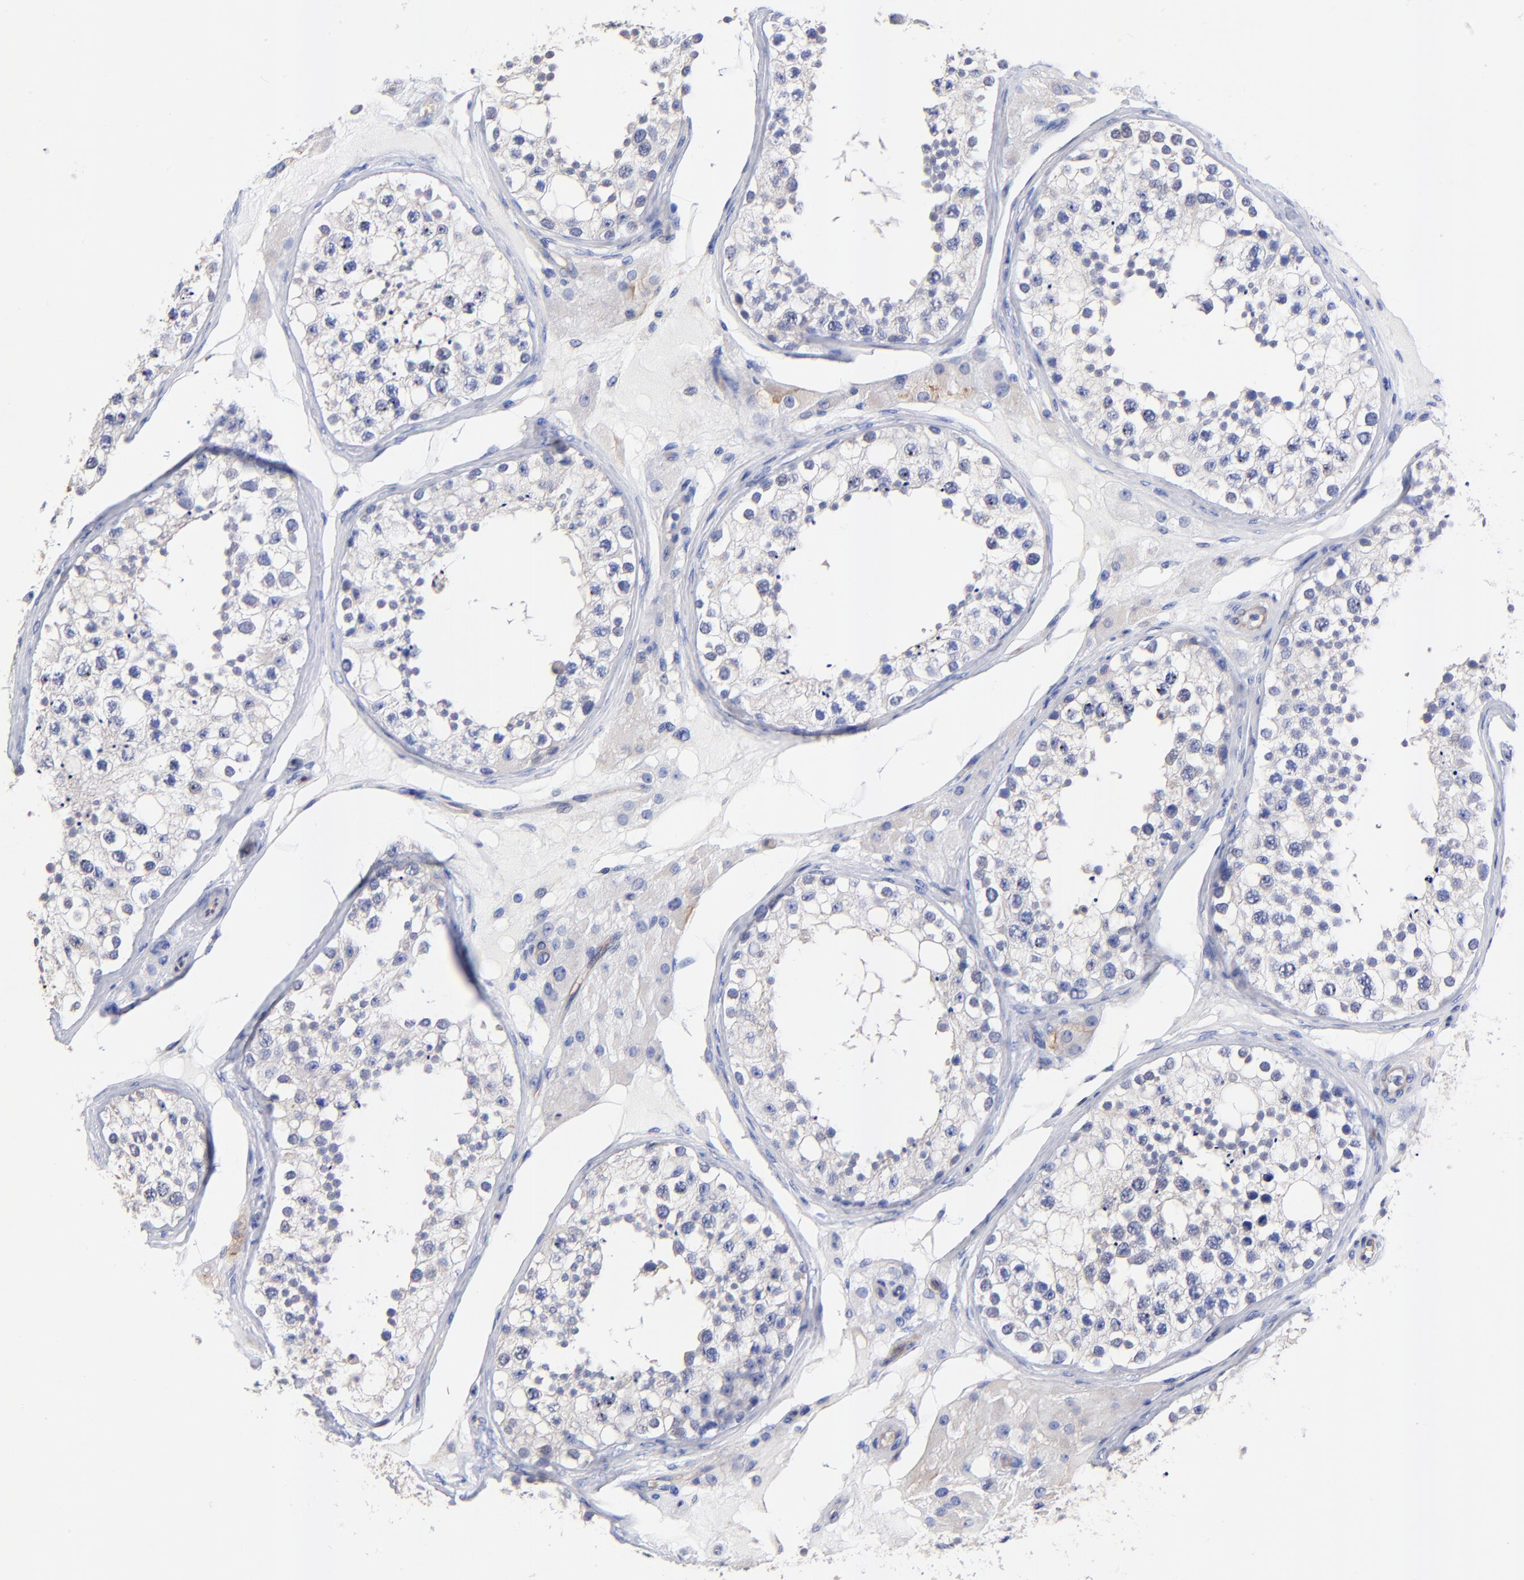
{"staining": {"intensity": "negative", "quantity": "none", "location": "none"}, "tissue": "testis", "cell_type": "Cells in seminiferous ducts", "image_type": "normal", "snomed": [{"axis": "morphology", "description": "Normal tissue, NOS"}, {"axis": "topography", "description": "Testis"}], "caption": "Cells in seminiferous ducts are negative for brown protein staining in normal testis. (Immunohistochemistry, brightfield microscopy, high magnification).", "gene": "SLC44A2", "patient": {"sex": "male", "age": 68}}